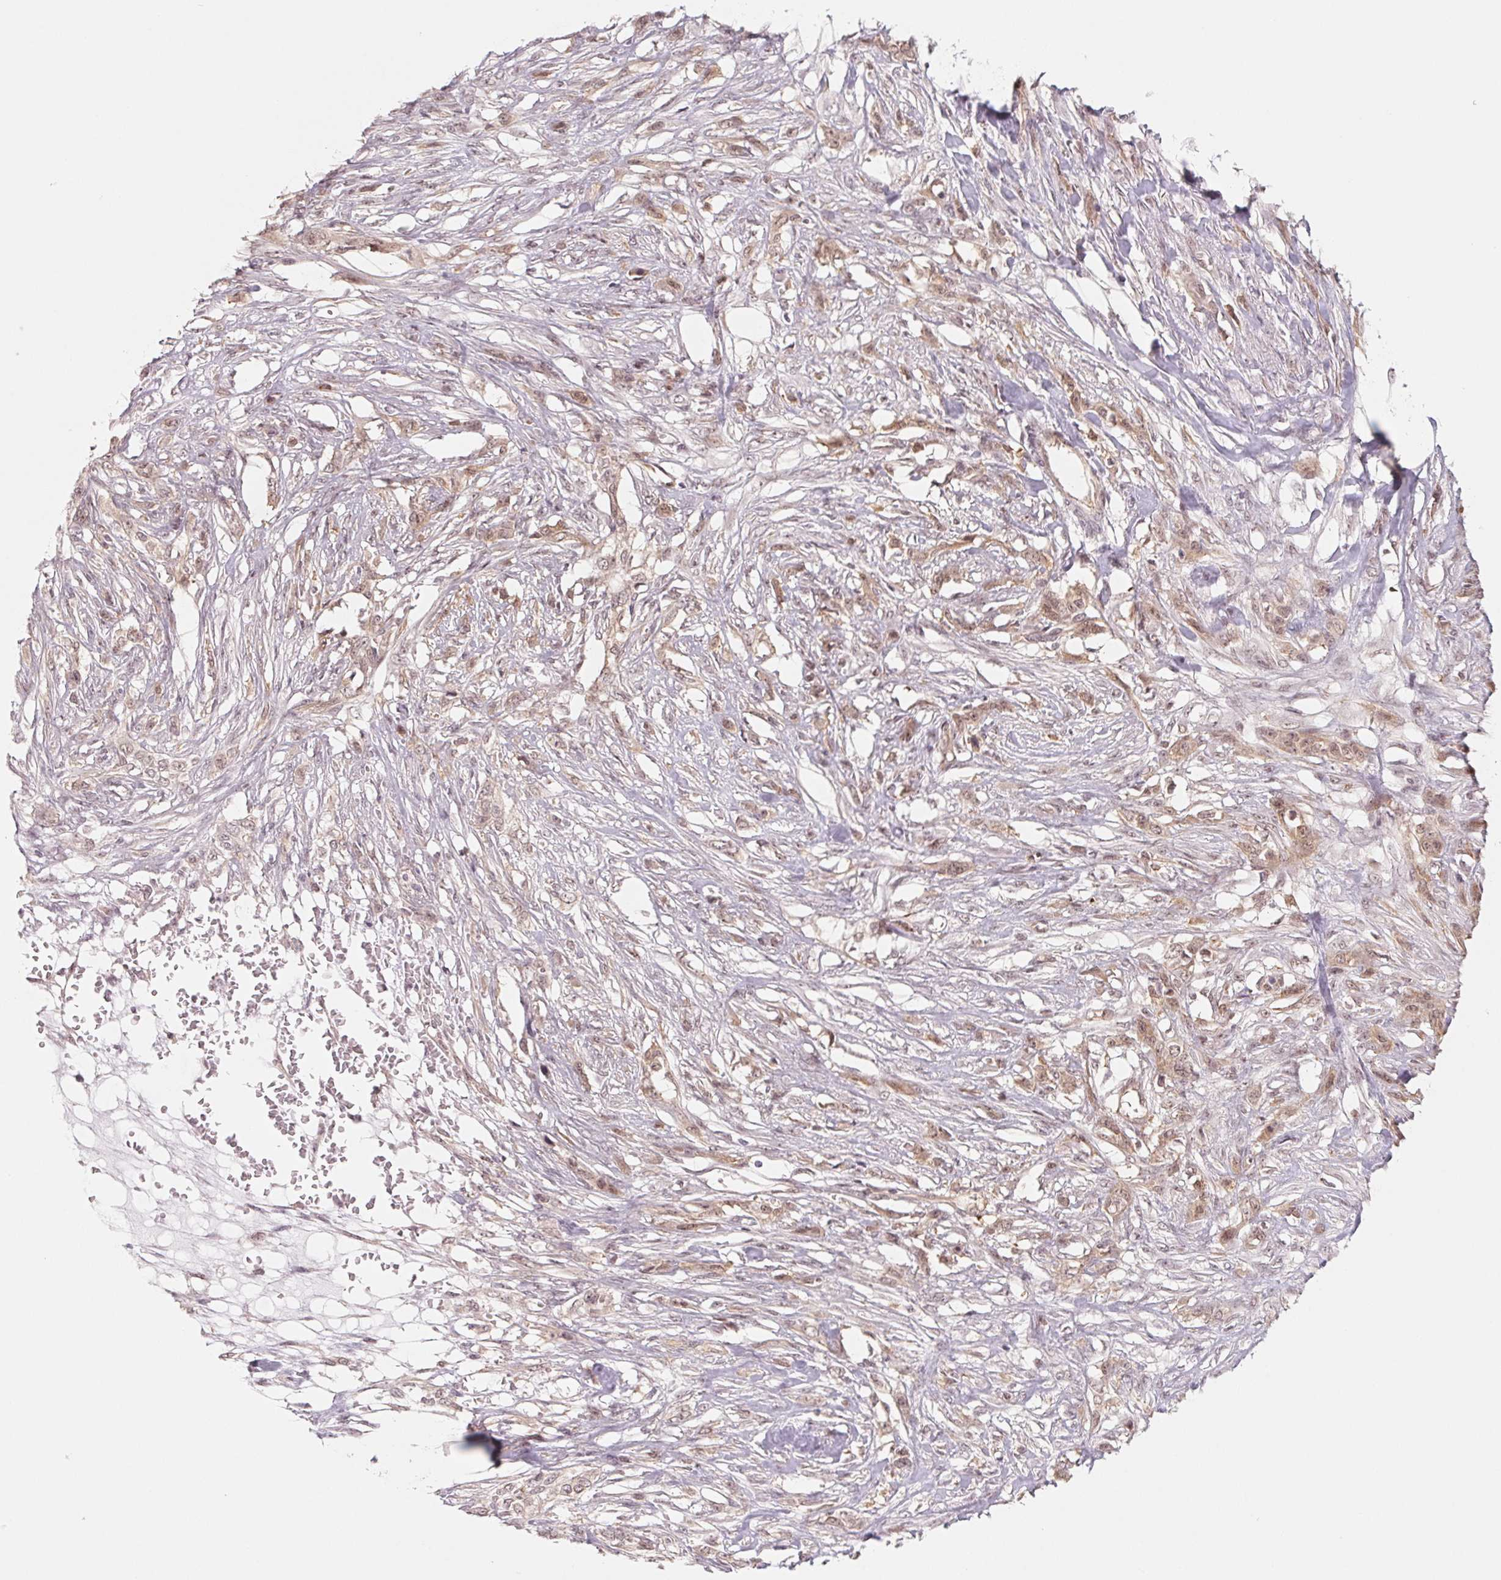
{"staining": {"intensity": "weak", "quantity": ">75%", "location": "cytoplasmic/membranous,nuclear"}, "tissue": "skin cancer", "cell_type": "Tumor cells", "image_type": "cancer", "snomed": [{"axis": "morphology", "description": "Squamous cell carcinoma, NOS"}, {"axis": "topography", "description": "Skin"}], "caption": "The immunohistochemical stain highlights weak cytoplasmic/membranous and nuclear positivity in tumor cells of skin squamous cell carcinoma tissue.", "gene": "DNAJB6", "patient": {"sex": "female", "age": 59}}